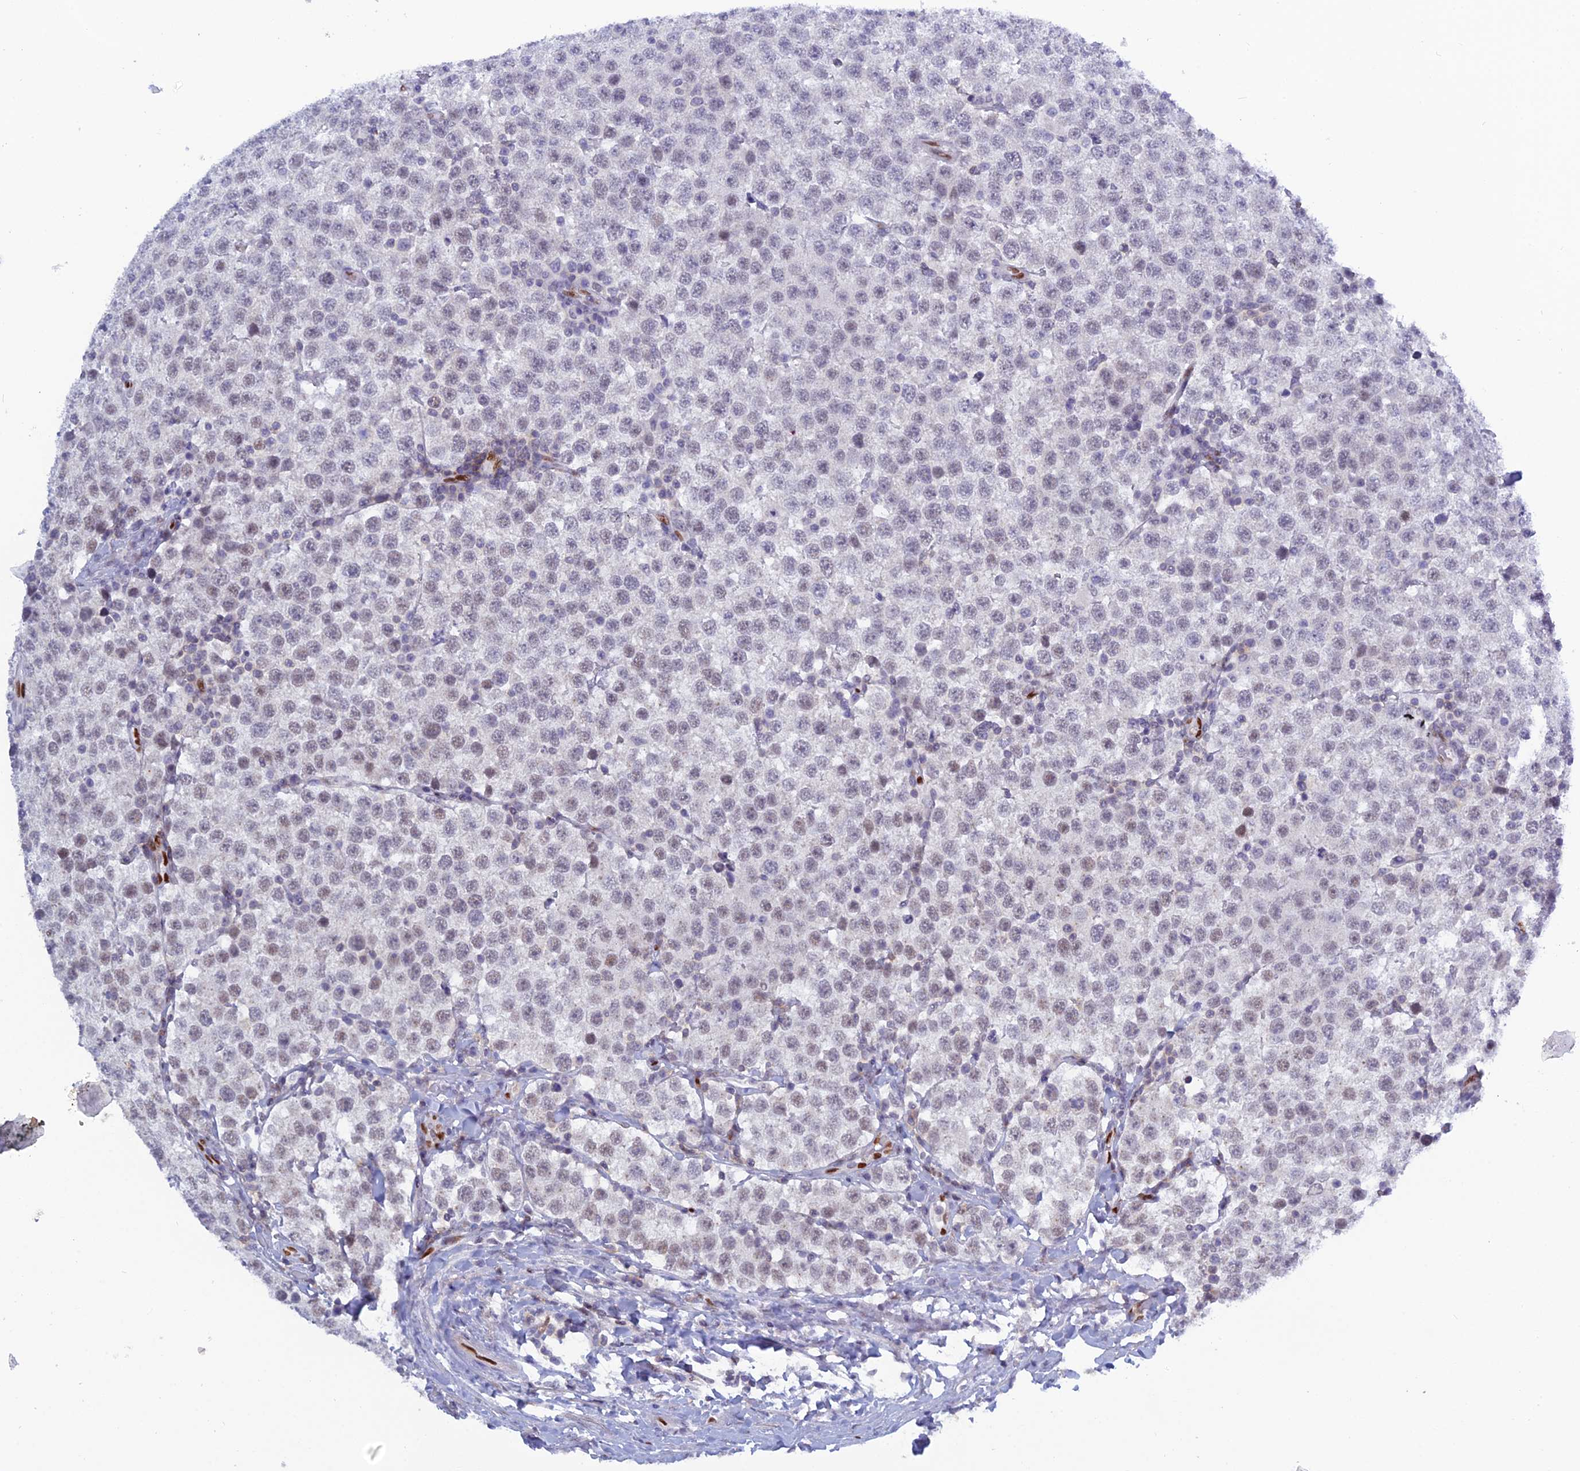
{"staining": {"intensity": "weak", "quantity": "<25%", "location": "nuclear"}, "tissue": "testis cancer", "cell_type": "Tumor cells", "image_type": "cancer", "snomed": [{"axis": "morphology", "description": "Seminoma, NOS"}, {"axis": "topography", "description": "Testis"}], "caption": "This is an immunohistochemistry photomicrograph of human seminoma (testis). There is no positivity in tumor cells.", "gene": "NOL4L", "patient": {"sex": "male", "age": 34}}